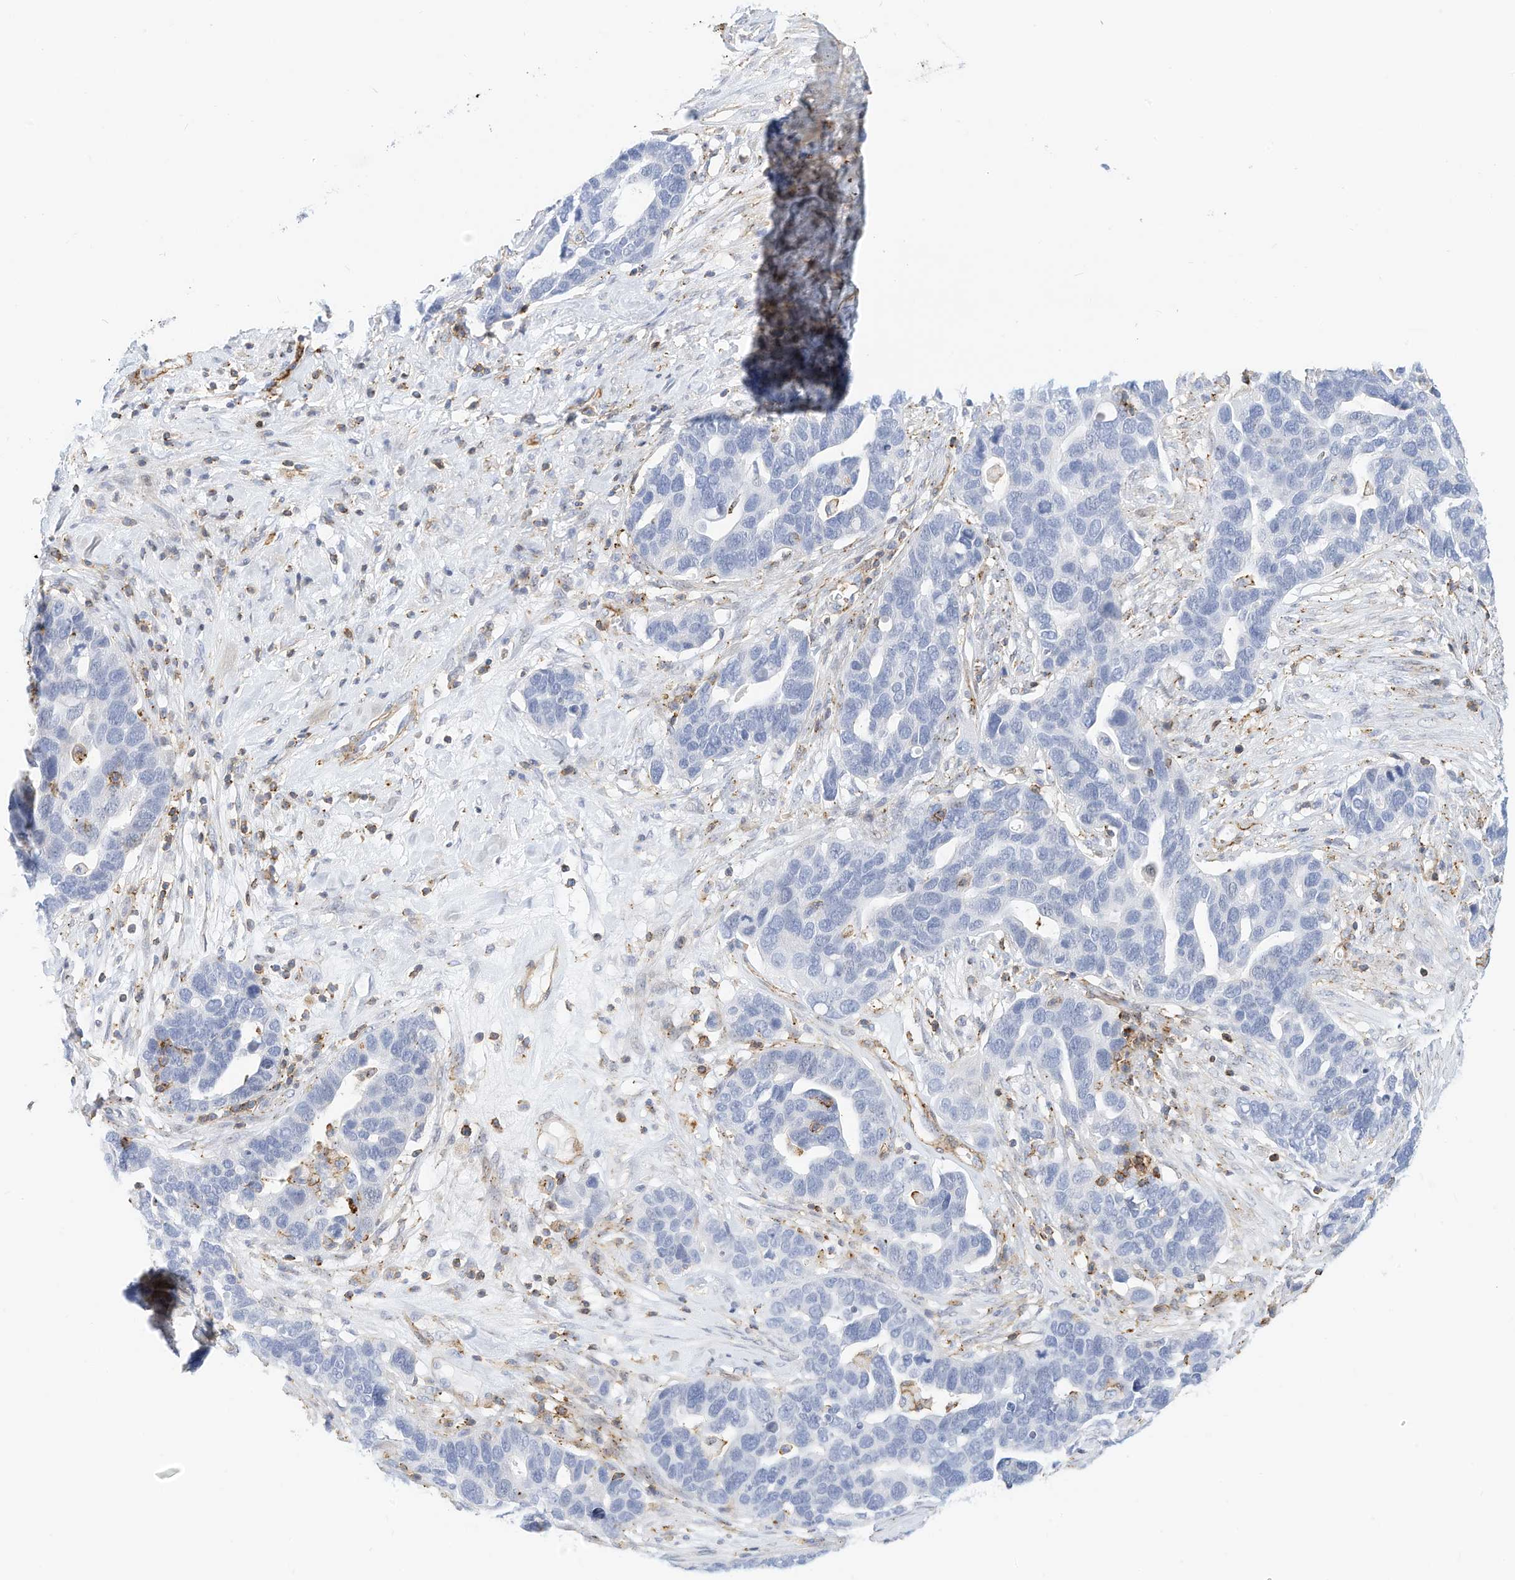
{"staining": {"intensity": "negative", "quantity": "none", "location": "none"}, "tissue": "ovarian cancer", "cell_type": "Tumor cells", "image_type": "cancer", "snomed": [{"axis": "morphology", "description": "Cystadenocarcinoma, serous, NOS"}, {"axis": "topography", "description": "Ovary"}], "caption": "The image demonstrates no staining of tumor cells in ovarian serous cystadenocarcinoma.", "gene": "TXNDC9", "patient": {"sex": "female", "age": 54}}